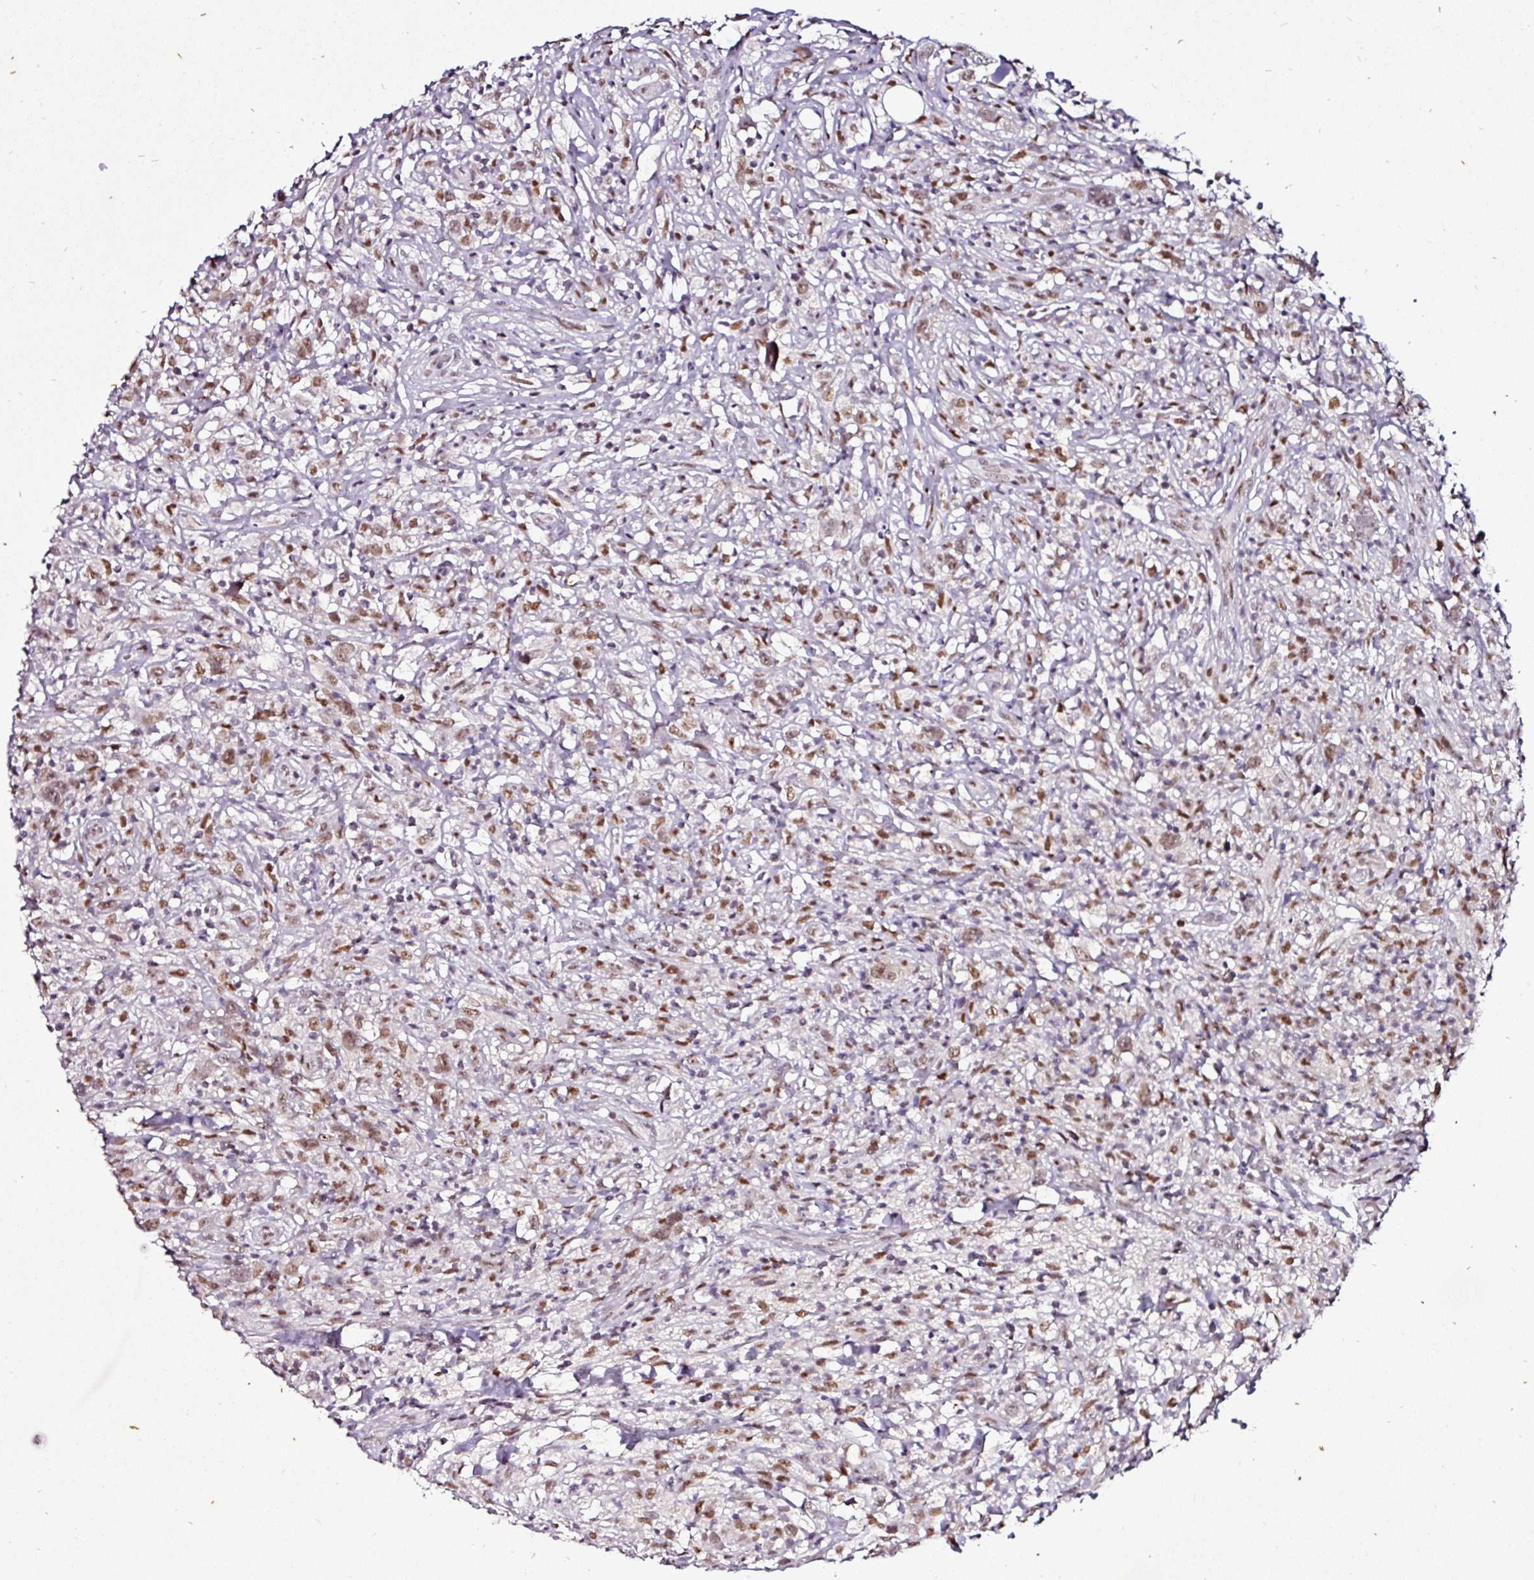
{"staining": {"intensity": "weak", "quantity": ">75%", "location": "nuclear"}, "tissue": "lymphoma", "cell_type": "Tumor cells", "image_type": "cancer", "snomed": [{"axis": "morphology", "description": "Hodgkin's disease, NOS"}, {"axis": "topography", "description": "No Tissue"}], "caption": "The photomicrograph reveals staining of lymphoma, revealing weak nuclear protein positivity (brown color) within tumor cells.", "gene": "KLF16", "patient": {"sex": "female", "age": 21}}